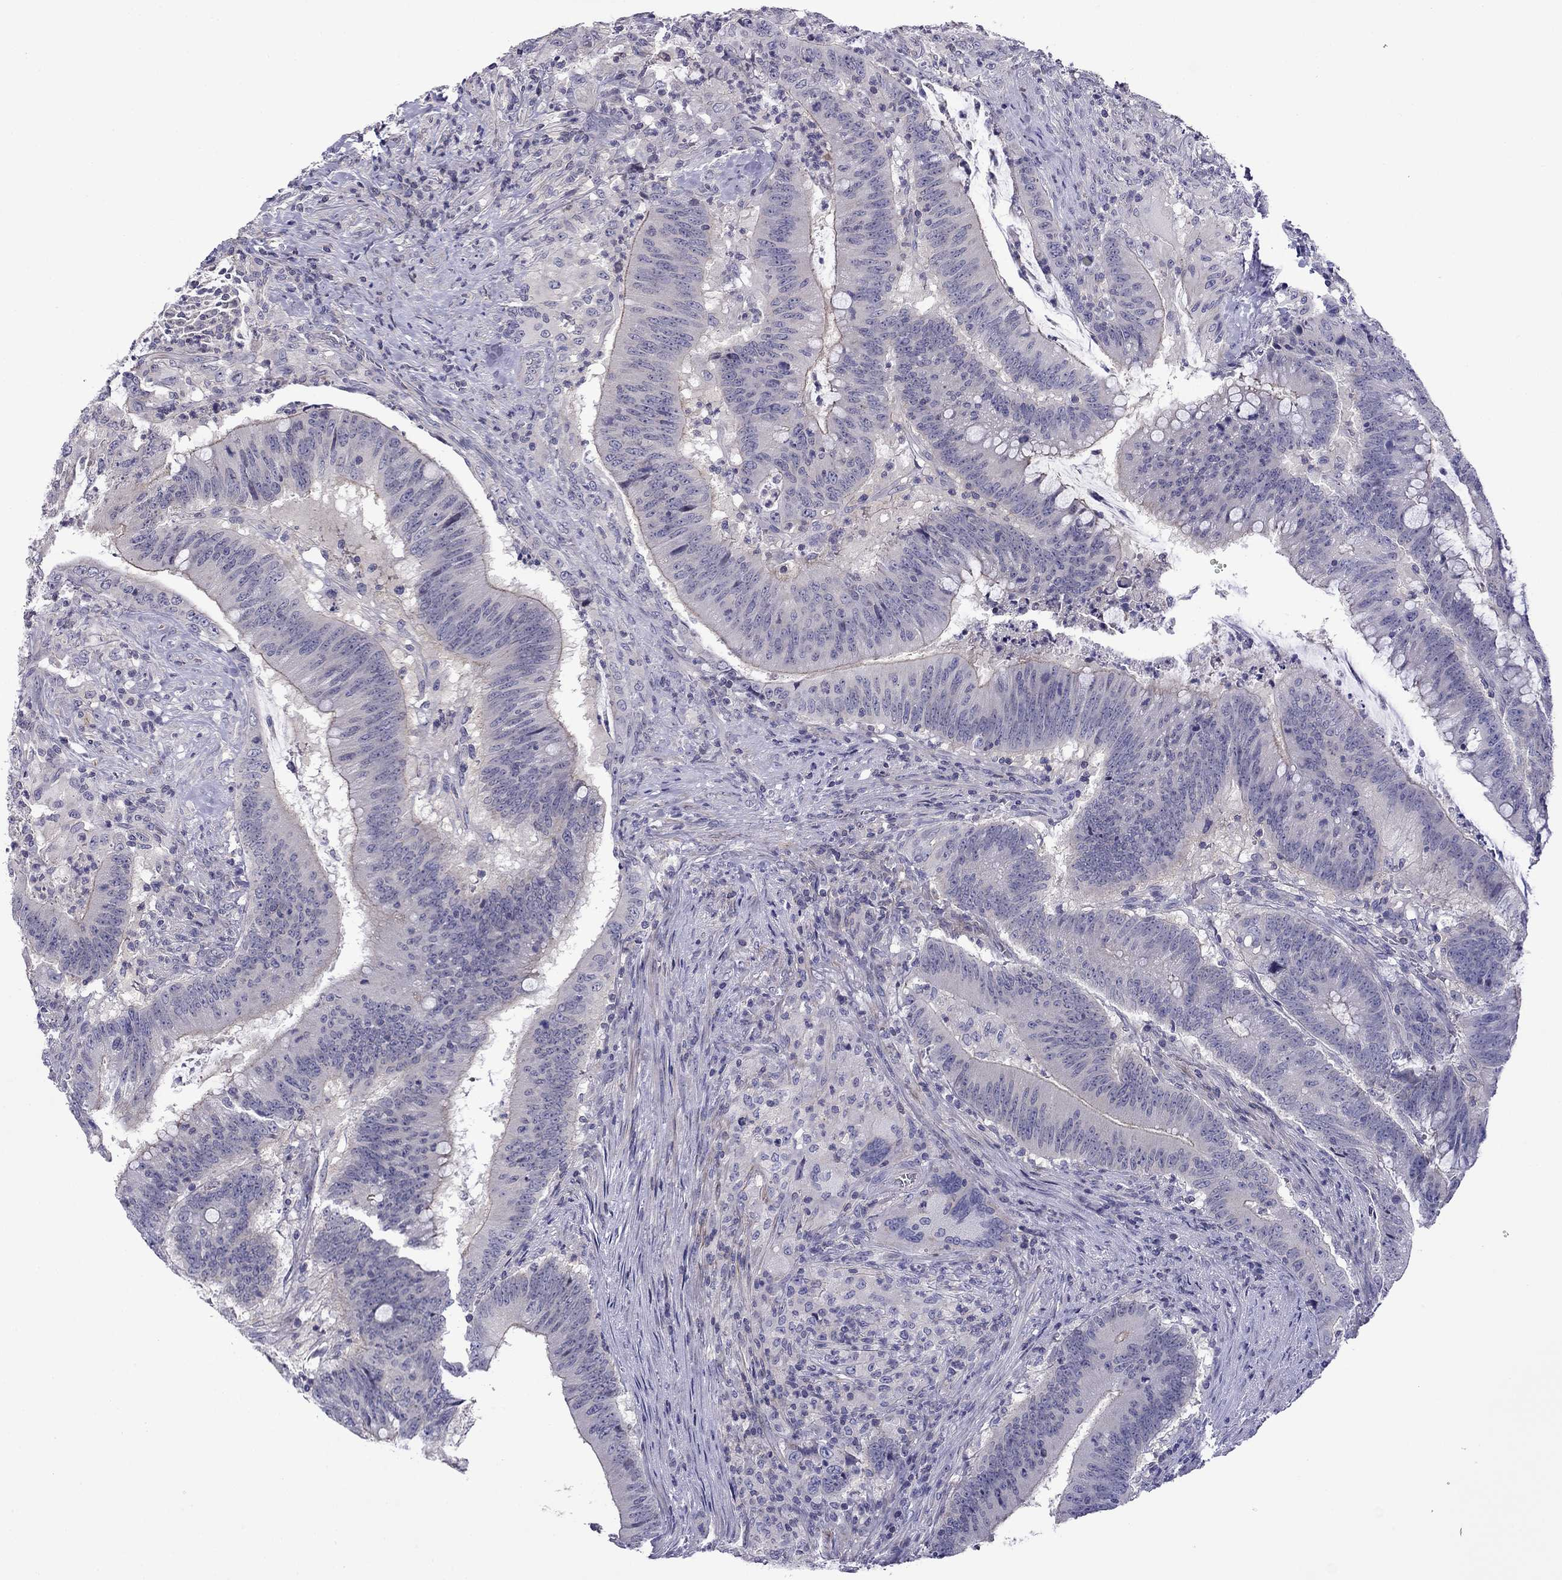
{"staining": {"intensity": "negative", "quantity": "none", "location": "none"}, "tissue": "colorectal cancer", "cell_type": "Tumor cells", "image_type": "cancer", "snomed": [{"axis": "morphology", "description": "Adenocarcinoma, NOS"}, {"axis": "topography", "description": "Colon"}], "caption": "An immunohistochemistry photomicrograph of colorectal adenocarcinoma is shown. There is no staining in tumor cells of colorectal adenocarcinoma. Brightfield microscopy of IHC stained with DAB (3,3'-diaminobenzidine) (brown) and hematoxylin (blue), captured at high magnification.", "gene": "PRR18", "patient": {"sex": "female", "age": 87}}